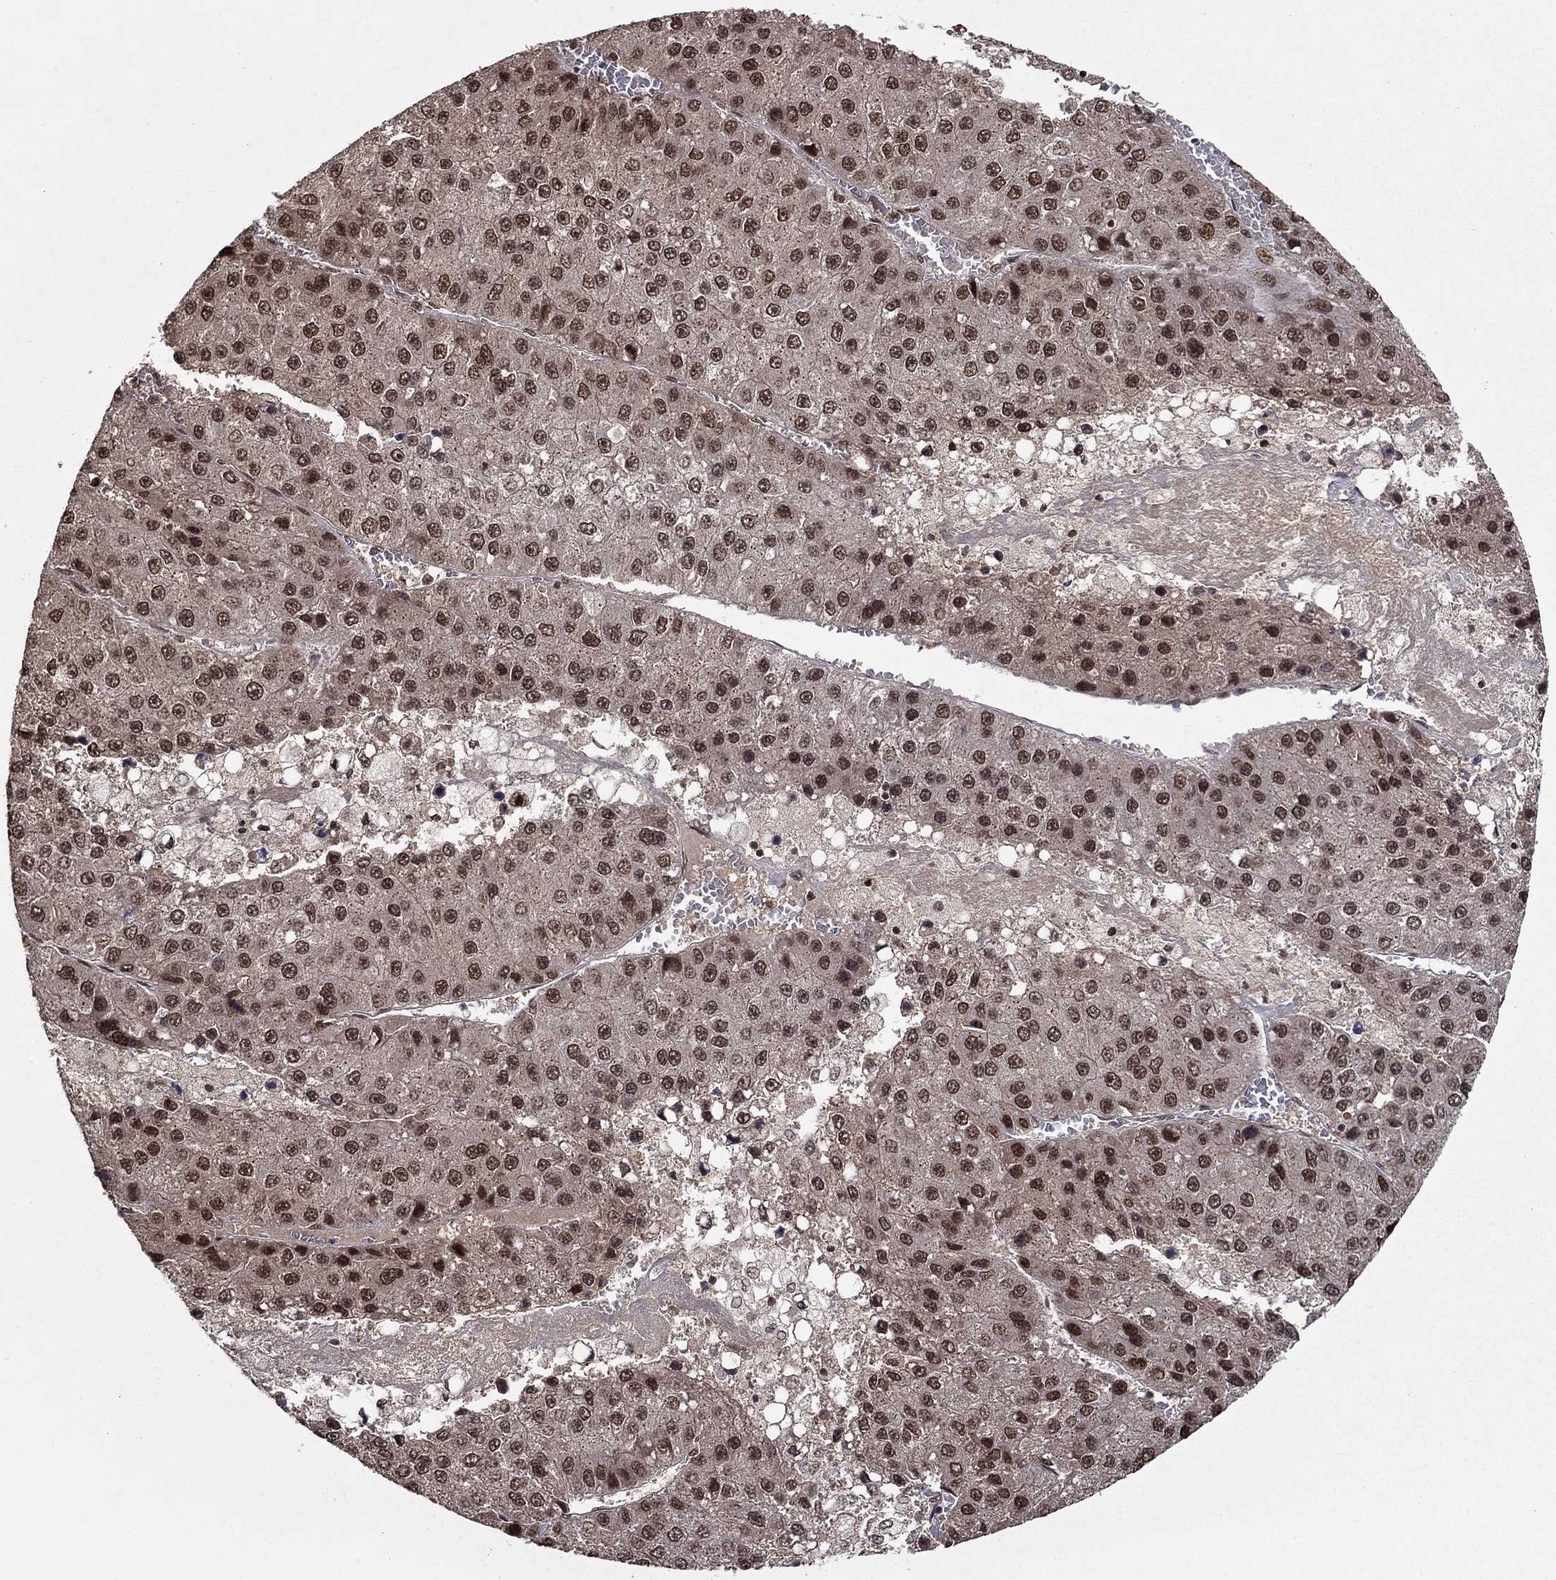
{"staining": {"intensity": "moderate", "quantity": ">75%", "location": "nuclear"}, "tissue": "liver cancer", "cell_type": "Tumor cells", "image_type": "cancer", "snomed": [{"axis": "morphology", "description": "Carcinoma, Hepatocellular, NOS"}, {"axis": "topography", "description": "Liver"}], "caption": "DAB immunohistochemical staining of liver cancer shows moderate nuclear protein expression in approximately >75% of tumor cells.", "gene": "CDCA7L", "patient": {"sex": "female", "age": 73}}